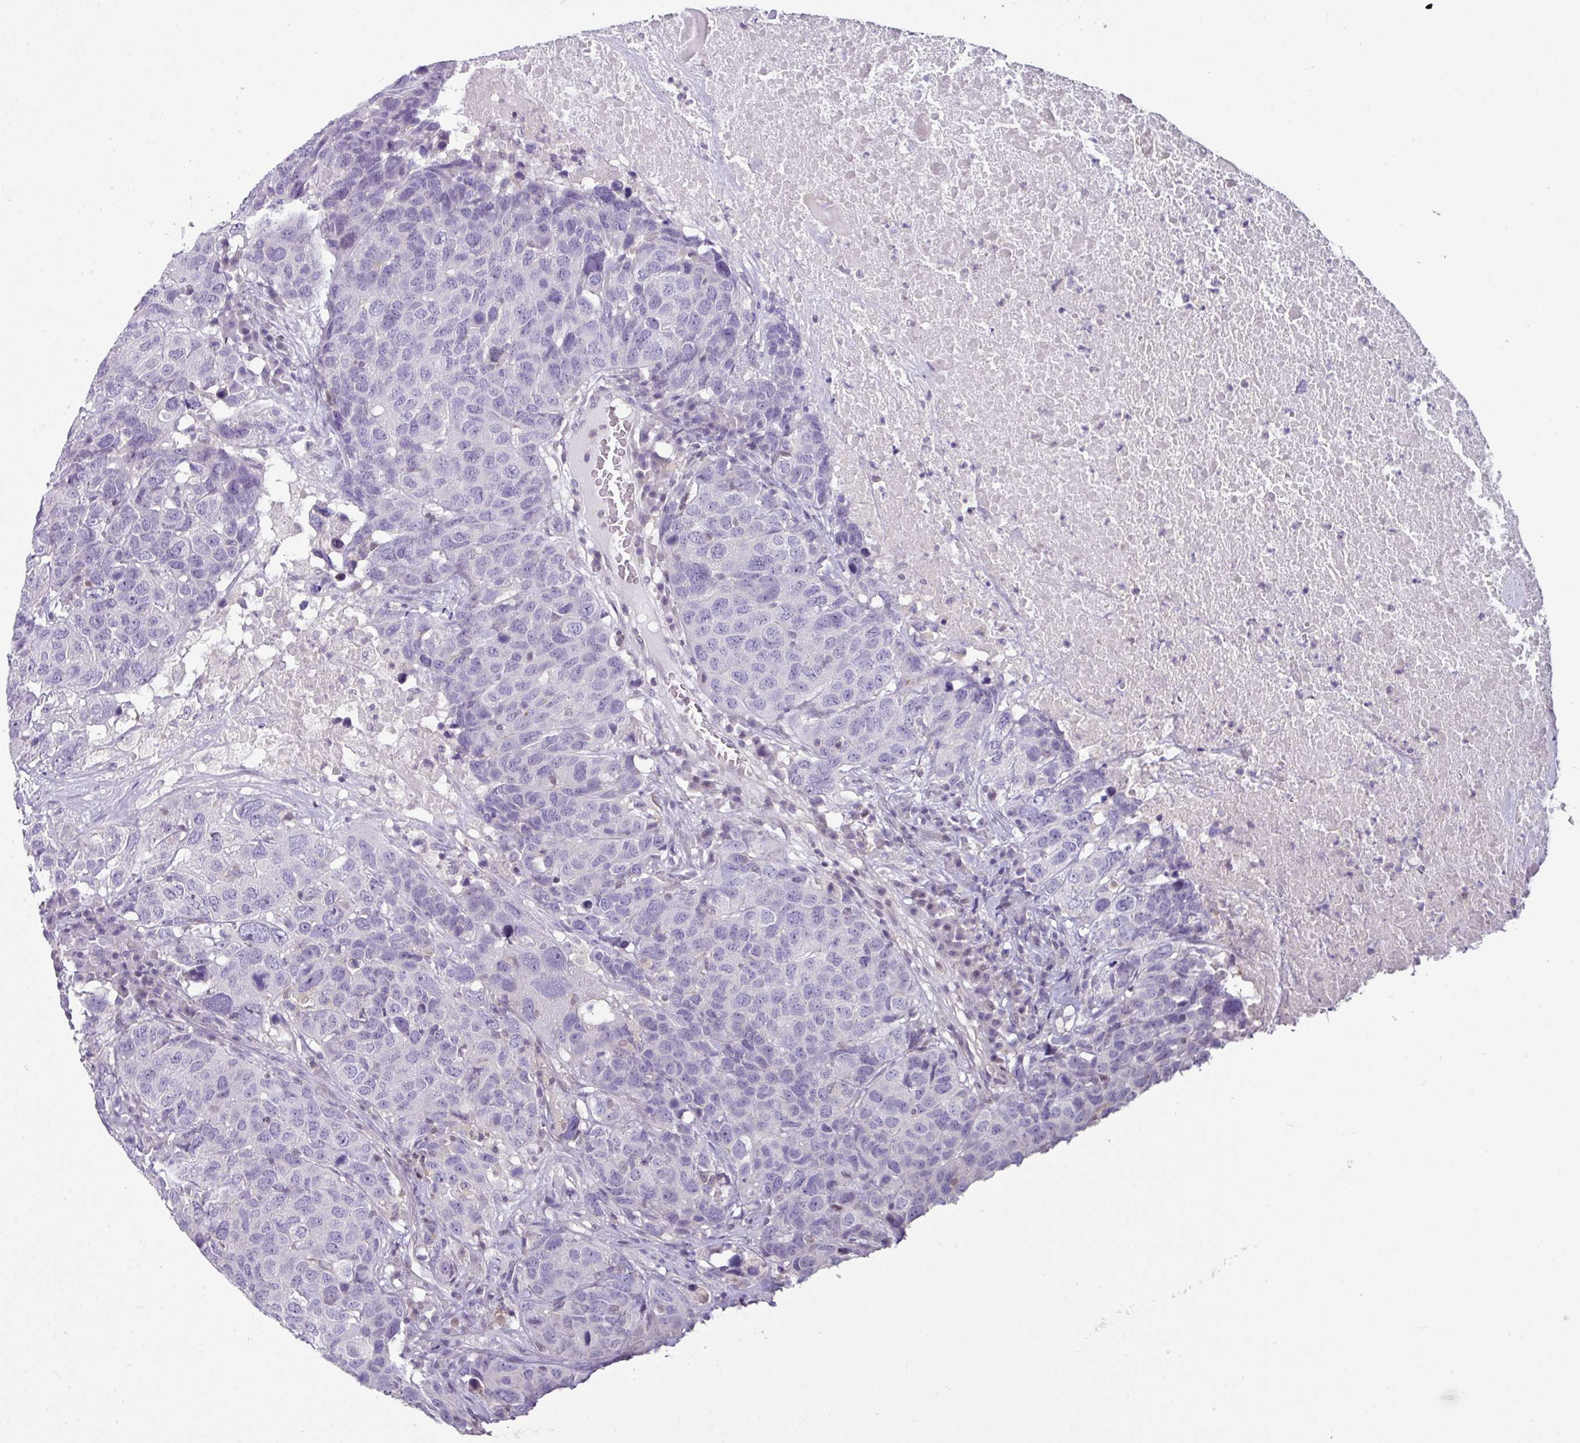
{"staining": {"intensity": "negative", "quantity": "none", "location": "none"}, "tissue": "head and neck cancer", "cell_type": "Tumor cells", "image_type": "cancer", "snomed": [{"axis": "morphology", "description": "Squamous cell carcinoma, NOS"}, {"axis": "topography", "description": "Head-Neck"}], "caption": "Head and neck cancer (squamous cell carcinoma) was stained to show a protein in brown. There is no significant positivity in tumor cells. (Stains: DAB (3,3'-diaminobenzidine) immunohistochemistry (IHC) with hematoxylin counter stain, Microscopy: brightfield microscopy at high magnification).", "gene": "STAT5A", "patient": {"sex": "male", "age": 66}}